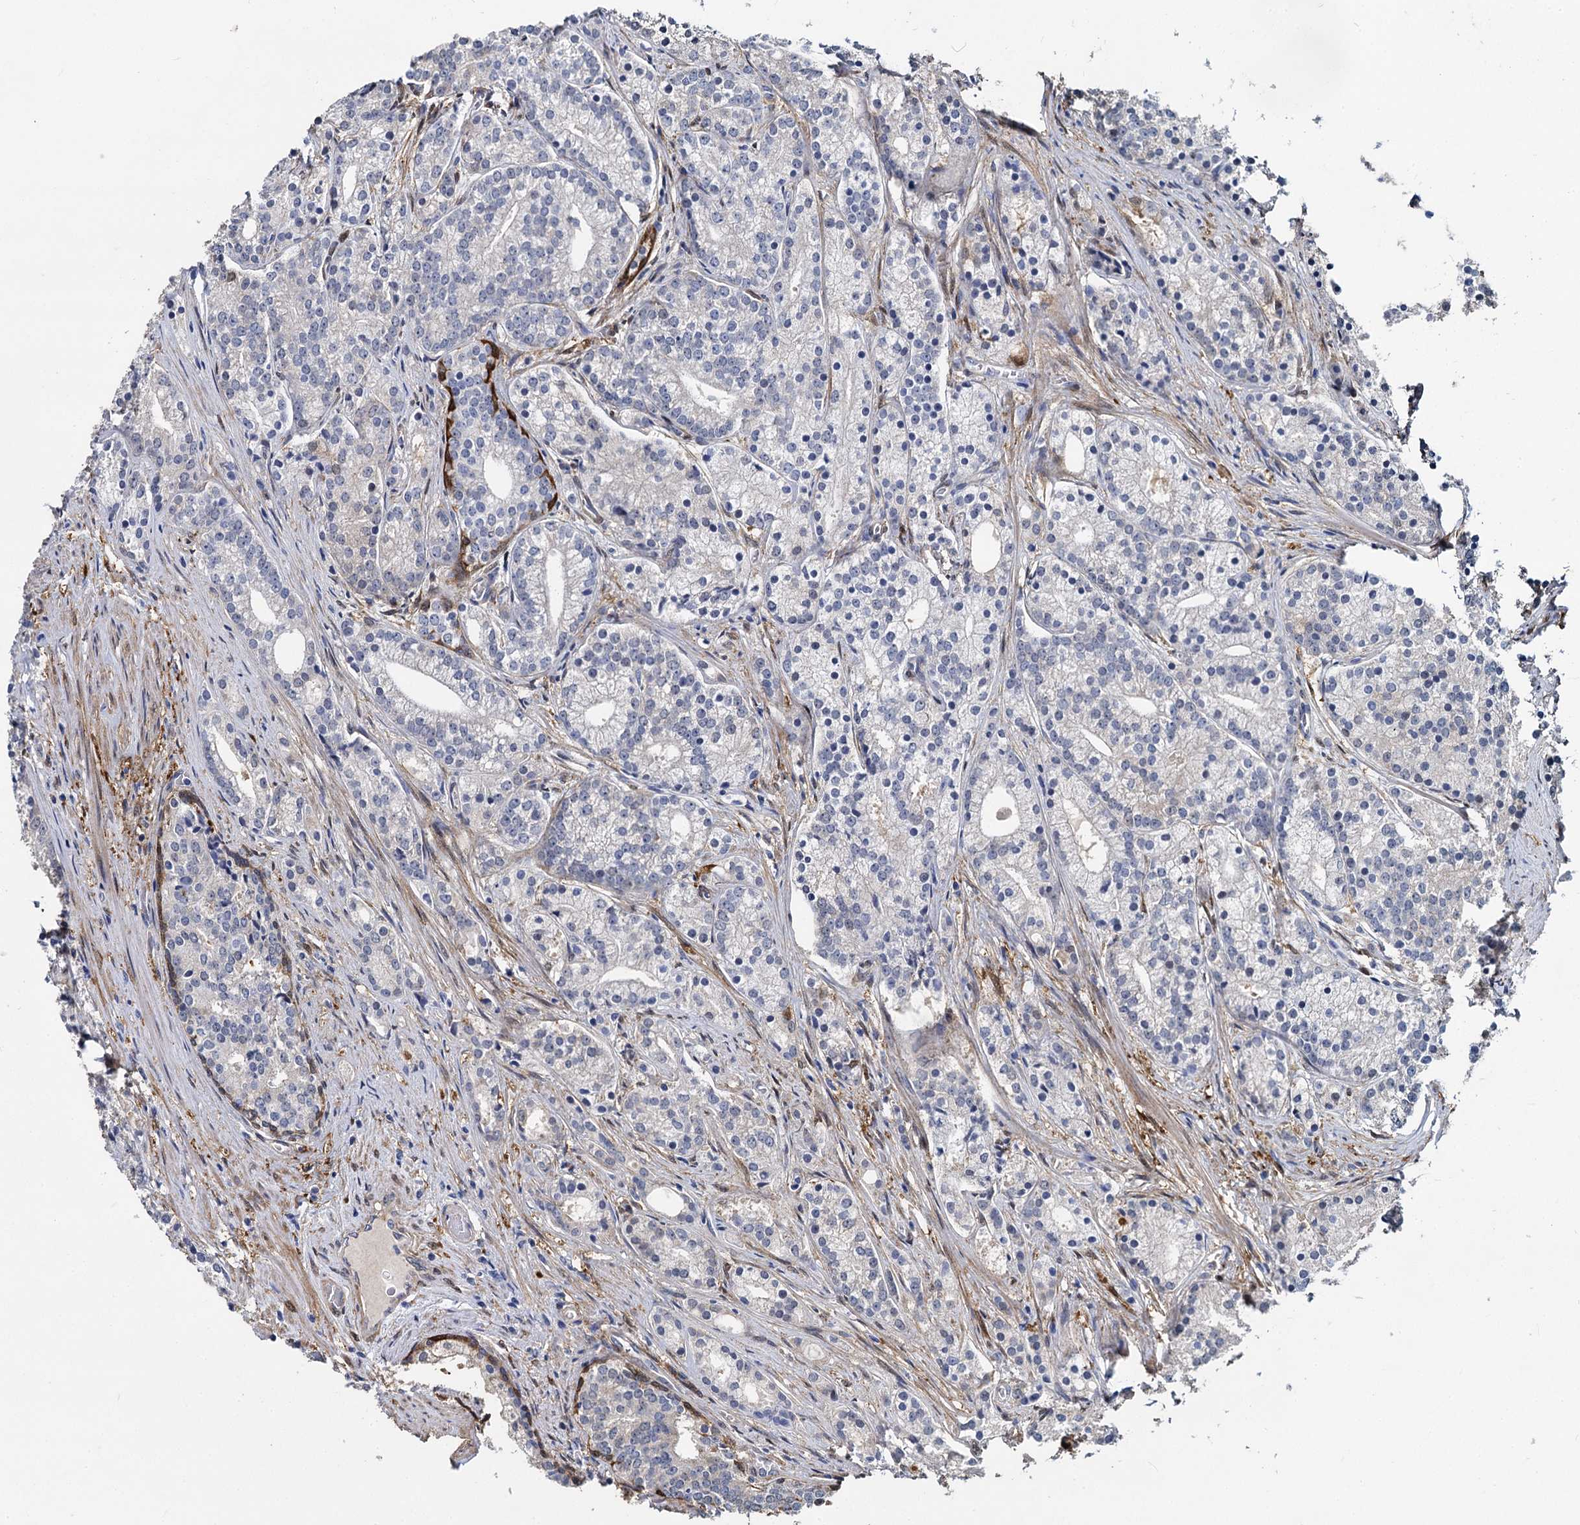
{"staining": {"intensity": "negative", "quantity": "none", "location": "none"}, "tissue": "prostate cancer", "cell_type": "Tumor cells", "image_type": "cancer", "snomed": [{"axis": "morphology", "description": "Adenocarcinoma, Low grade"}, {"axis": "topography", "description": "Prostate"}], "caption": "An immunohistochemistry (IHC) photomicrograph of prostate adenocarcinoma (low-grade) is shown. There is no staining in tumor cells of prostate adenocarcinoma (low-grade).", "gene": "GSTM3", "patient": {"sex": "male", "age": 71}}